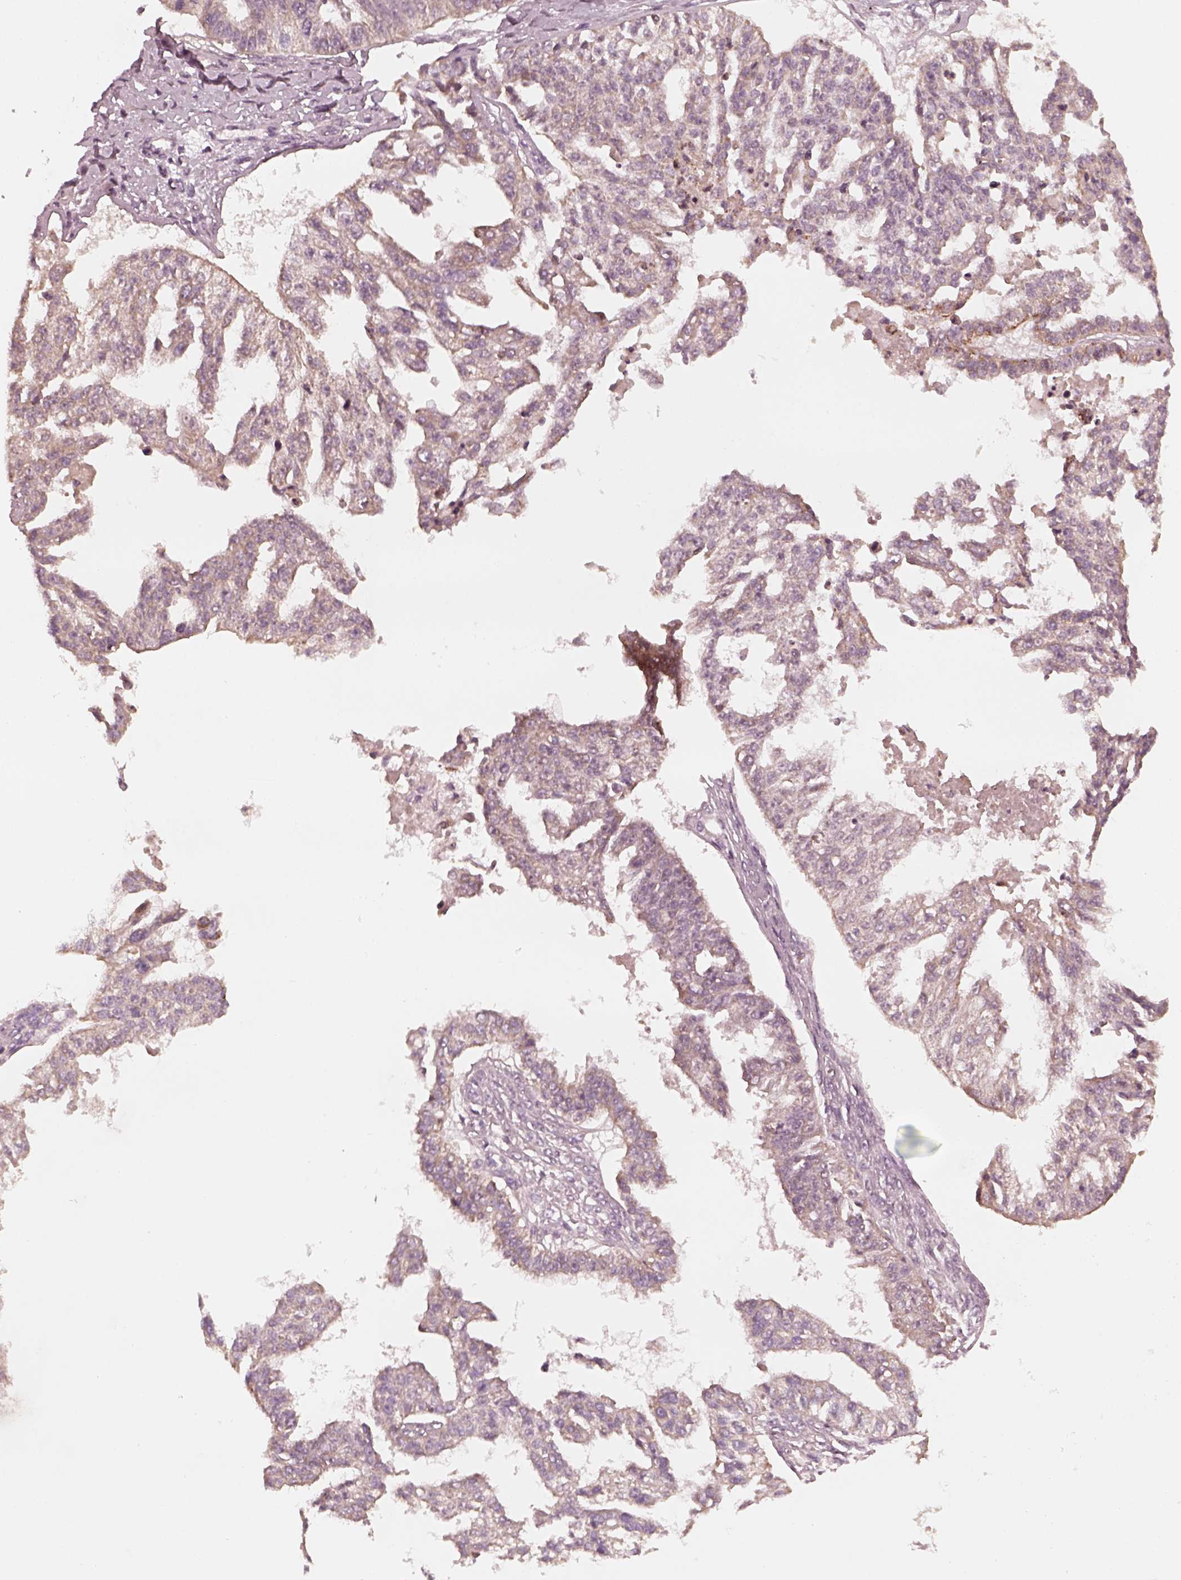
{"staining": {"intensity": "weak", "quantity": "<25%", "location": "cytoplasmic/membranous"}, "tissue": "ovarian cancer", "cell_type": "Tumor cells", "image_type": "cancer", "snomed": [{"axis": "morphology", "description": "Cystadenocarcinoma, serous, NOS"}, {"axis": "topography", "description": "Ovary"}], "caption": "This is a photomicrograph of immunohistochemistry (IHC) staining of ovarian serous cystadenocarcinoma, which shows no staining in tumor cells.", "gene": "FAF2", "patient": {"sex": "female", "age": 58}}